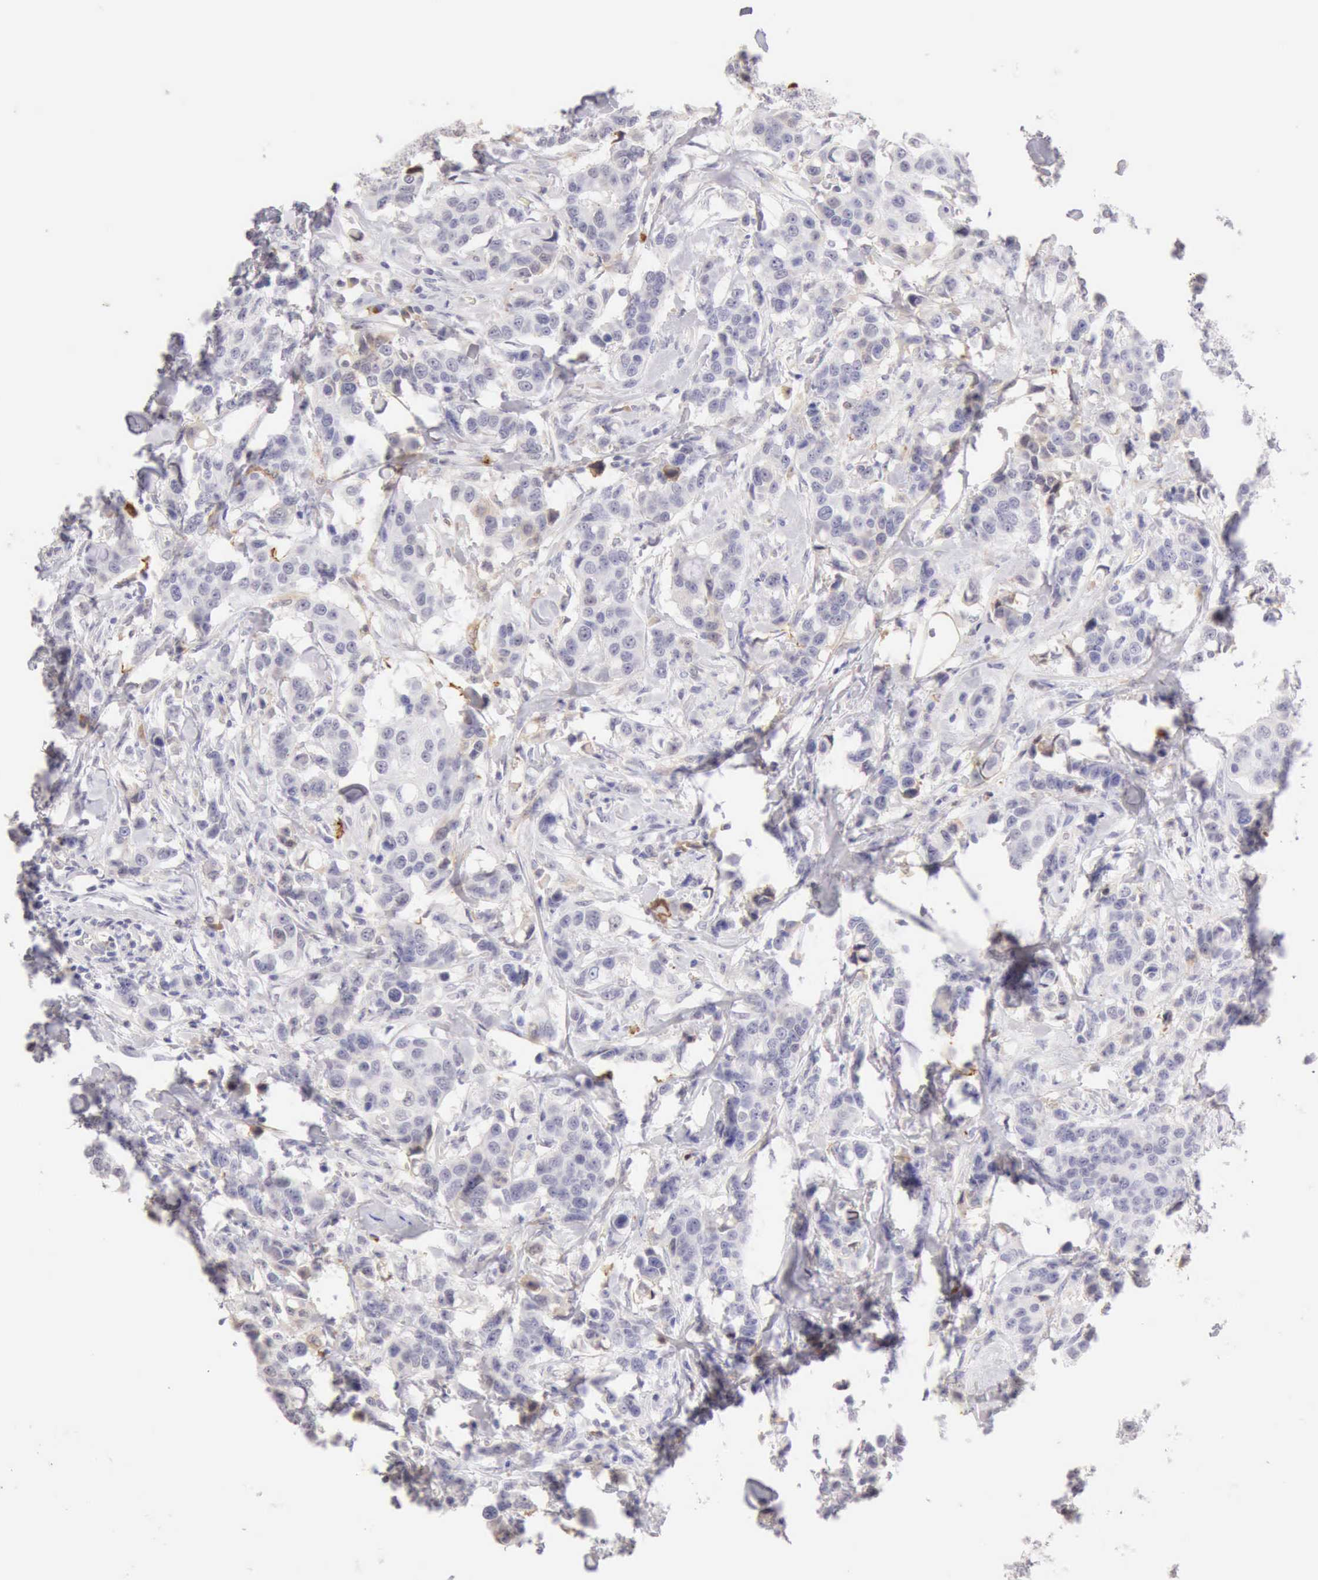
{"staining": {"intensity": "weak", "quantity": "<25%", "location": "cytoplasmic/membranous"}, "tissue": "breast cancer", "cell_type": "Tumor cells", "image_type": "cancer", "snomed": [{"axis": "morphology", "description": "Duct carcinoma"}, {"axis": "topography", "description": "Breast"}], "caption": "DAB (3,3'-diaminobenzidine) immunohistochemical staining of intraductal carcinoma (breast) displays no significant positivity in tumor cells.", "gene": "RNASE1", "patient": {"sex": "female", "age": 27}}